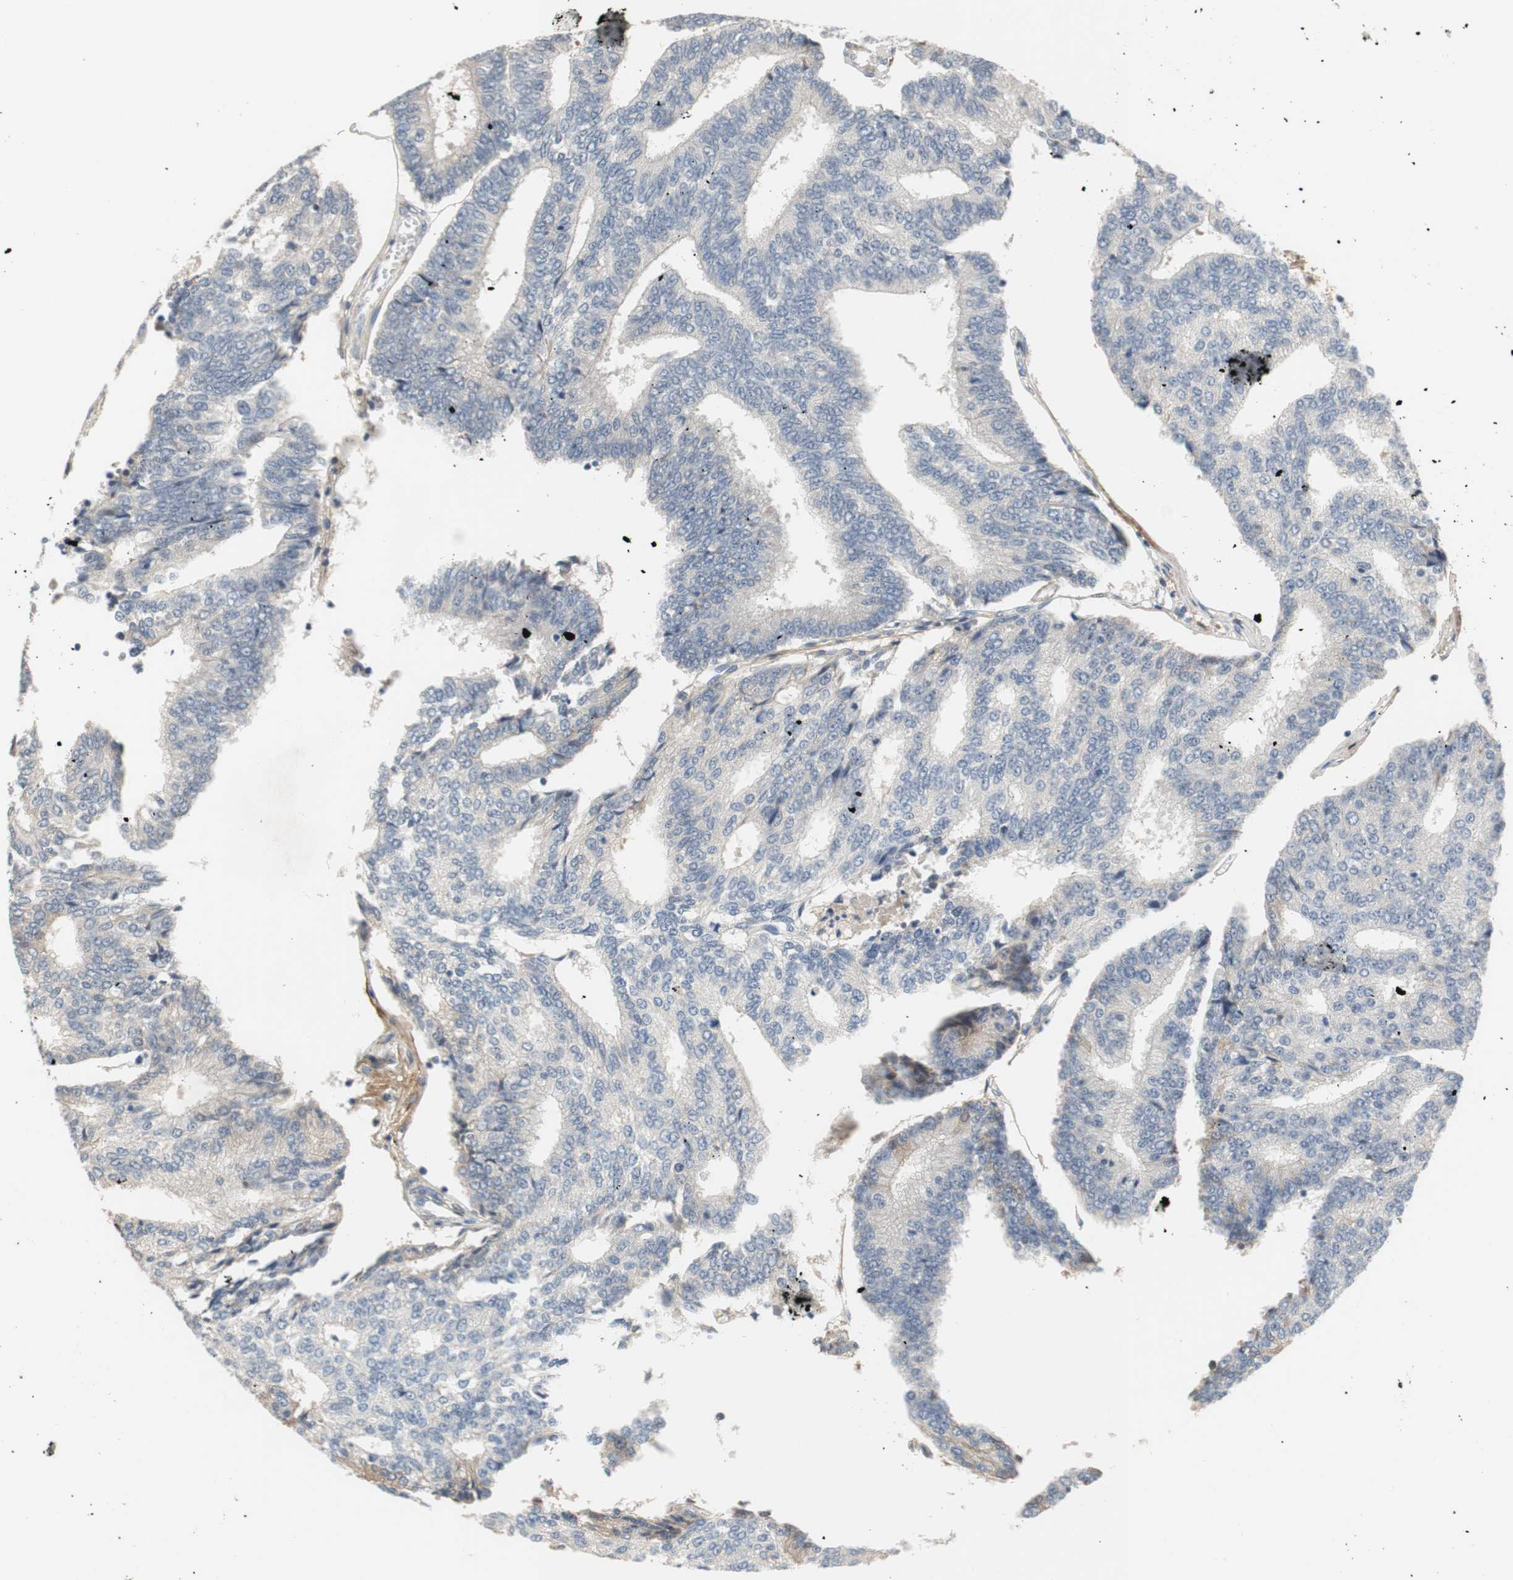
{"staining": {"intensity": "weak", "quantity": "25%-75%", "location": "cytoplasmic/membranous"}, "tissue": "prostate cancer", "cell_type": "Tumor cells", "image_type": "cancer", "snomed": [{"axis": "morphology", "description": "Adenocarcinoma, High grade"}, {"axis": "topography", "description": "Prostate"}], "caption": "About 25%-75% of tumor cells in human prostate cancer (high-grade adenocarcinoma) demonstrate weak cytoplasmic/membranous protein positivity as visualized by brown immunohistochemical staining.", "gene": "COL12A1", "patient": {"sex": "male", "age": 55}}